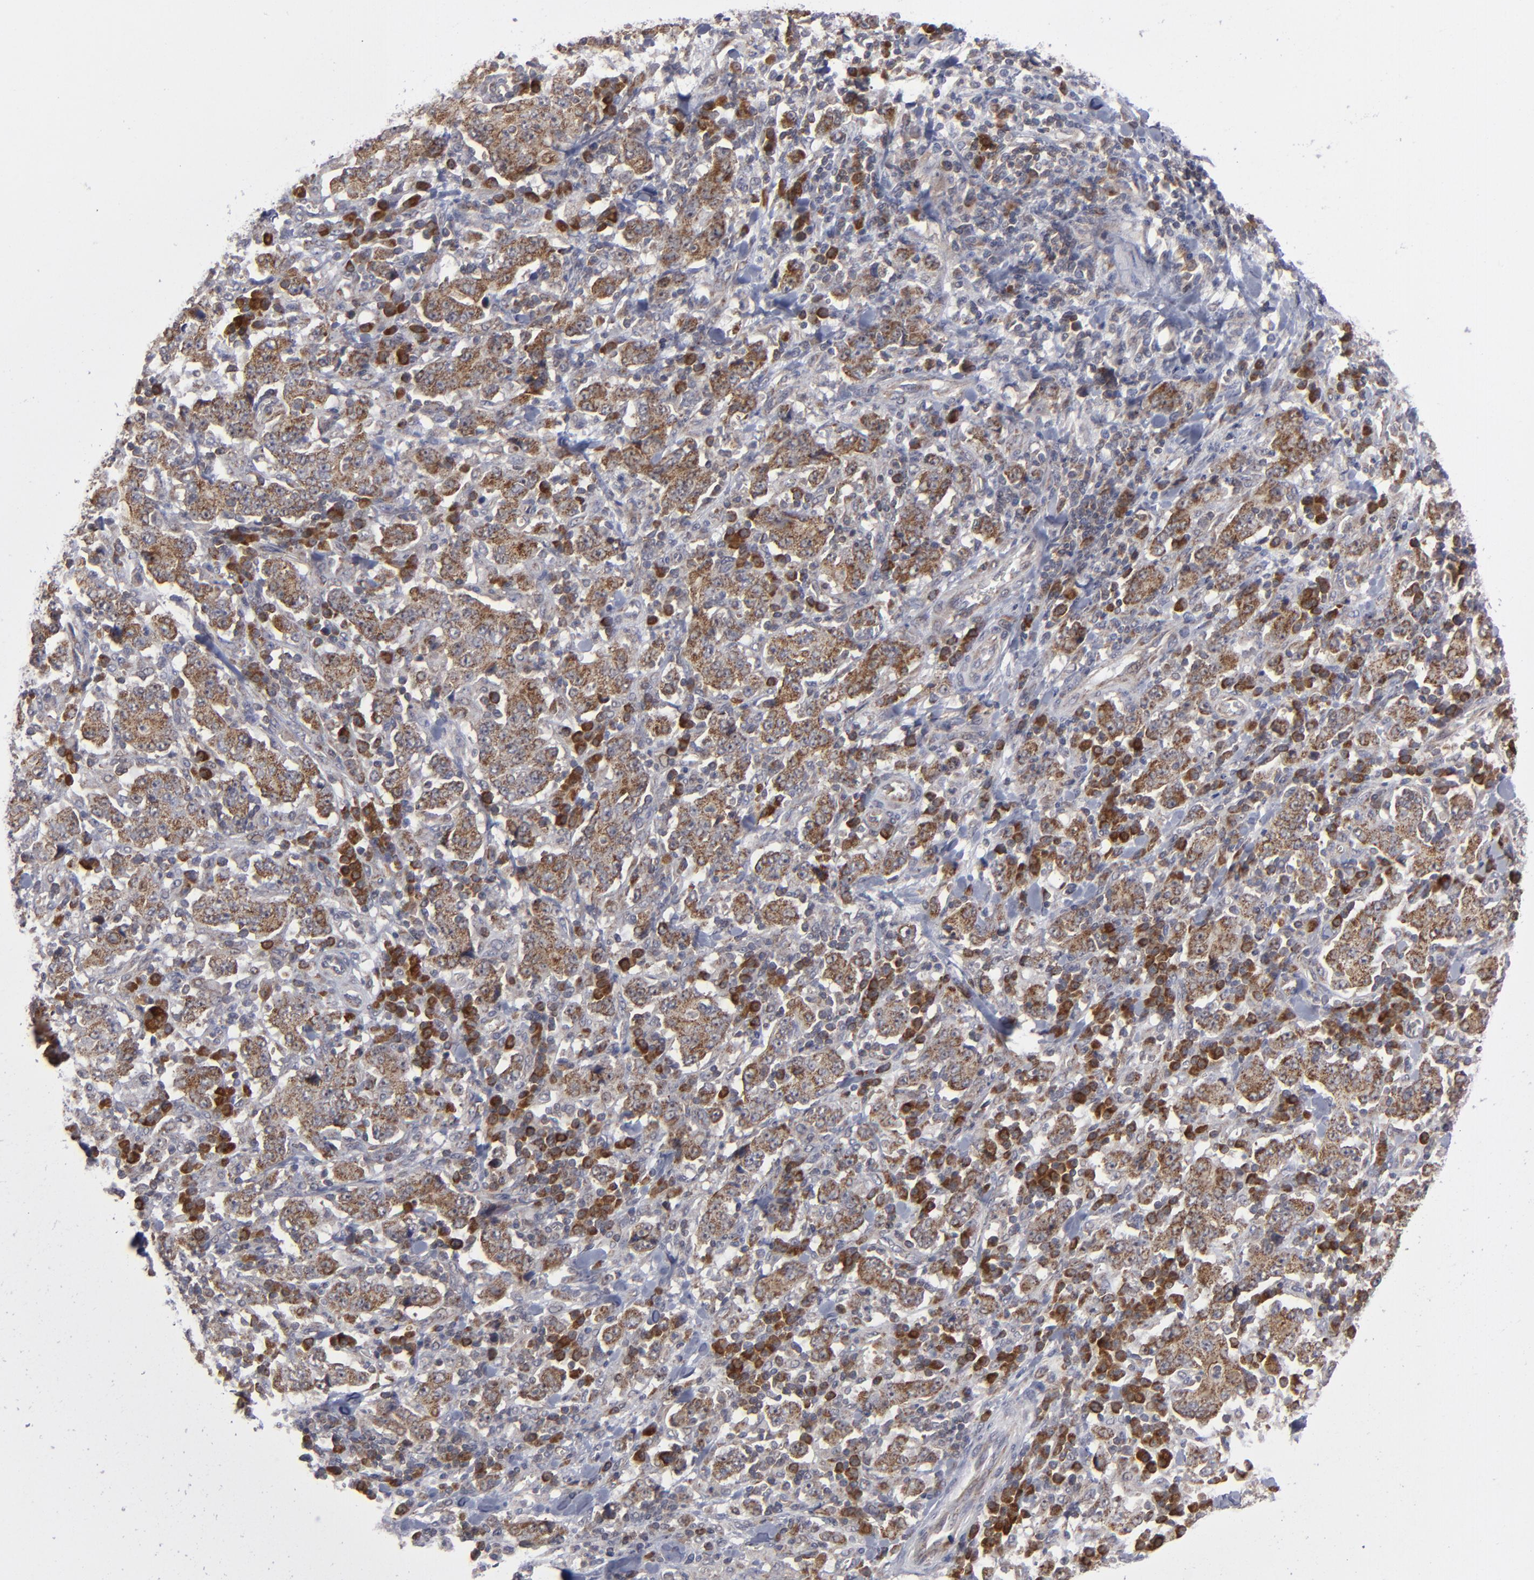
{"staining": {"intensity": "strong", "quantity": ">75%", "location": "cytoplasmic/membranous"}, "tissue": "stomach cancer", "cell_type": "Tumor cells", "image_type": "cancer", "snomed": [{"axis": "morphology", "description": "Normal tissue, NOS"}, {"axis": "morphology", "description": "Adenocarcinoma, NOS"}, {"axis": "topography", "description": "Stomach, upper"}, {"axis": "topography", "description": "Stomach"}], "caption": "An image showing strong cytoplasmic/membranous expression in approximately >75% of tumor cells in stomach cancer, as visualized by brown immunohistochemical staining.", "gene": "GLCCI1", "patient": {"sex": "male", "age": 59}}